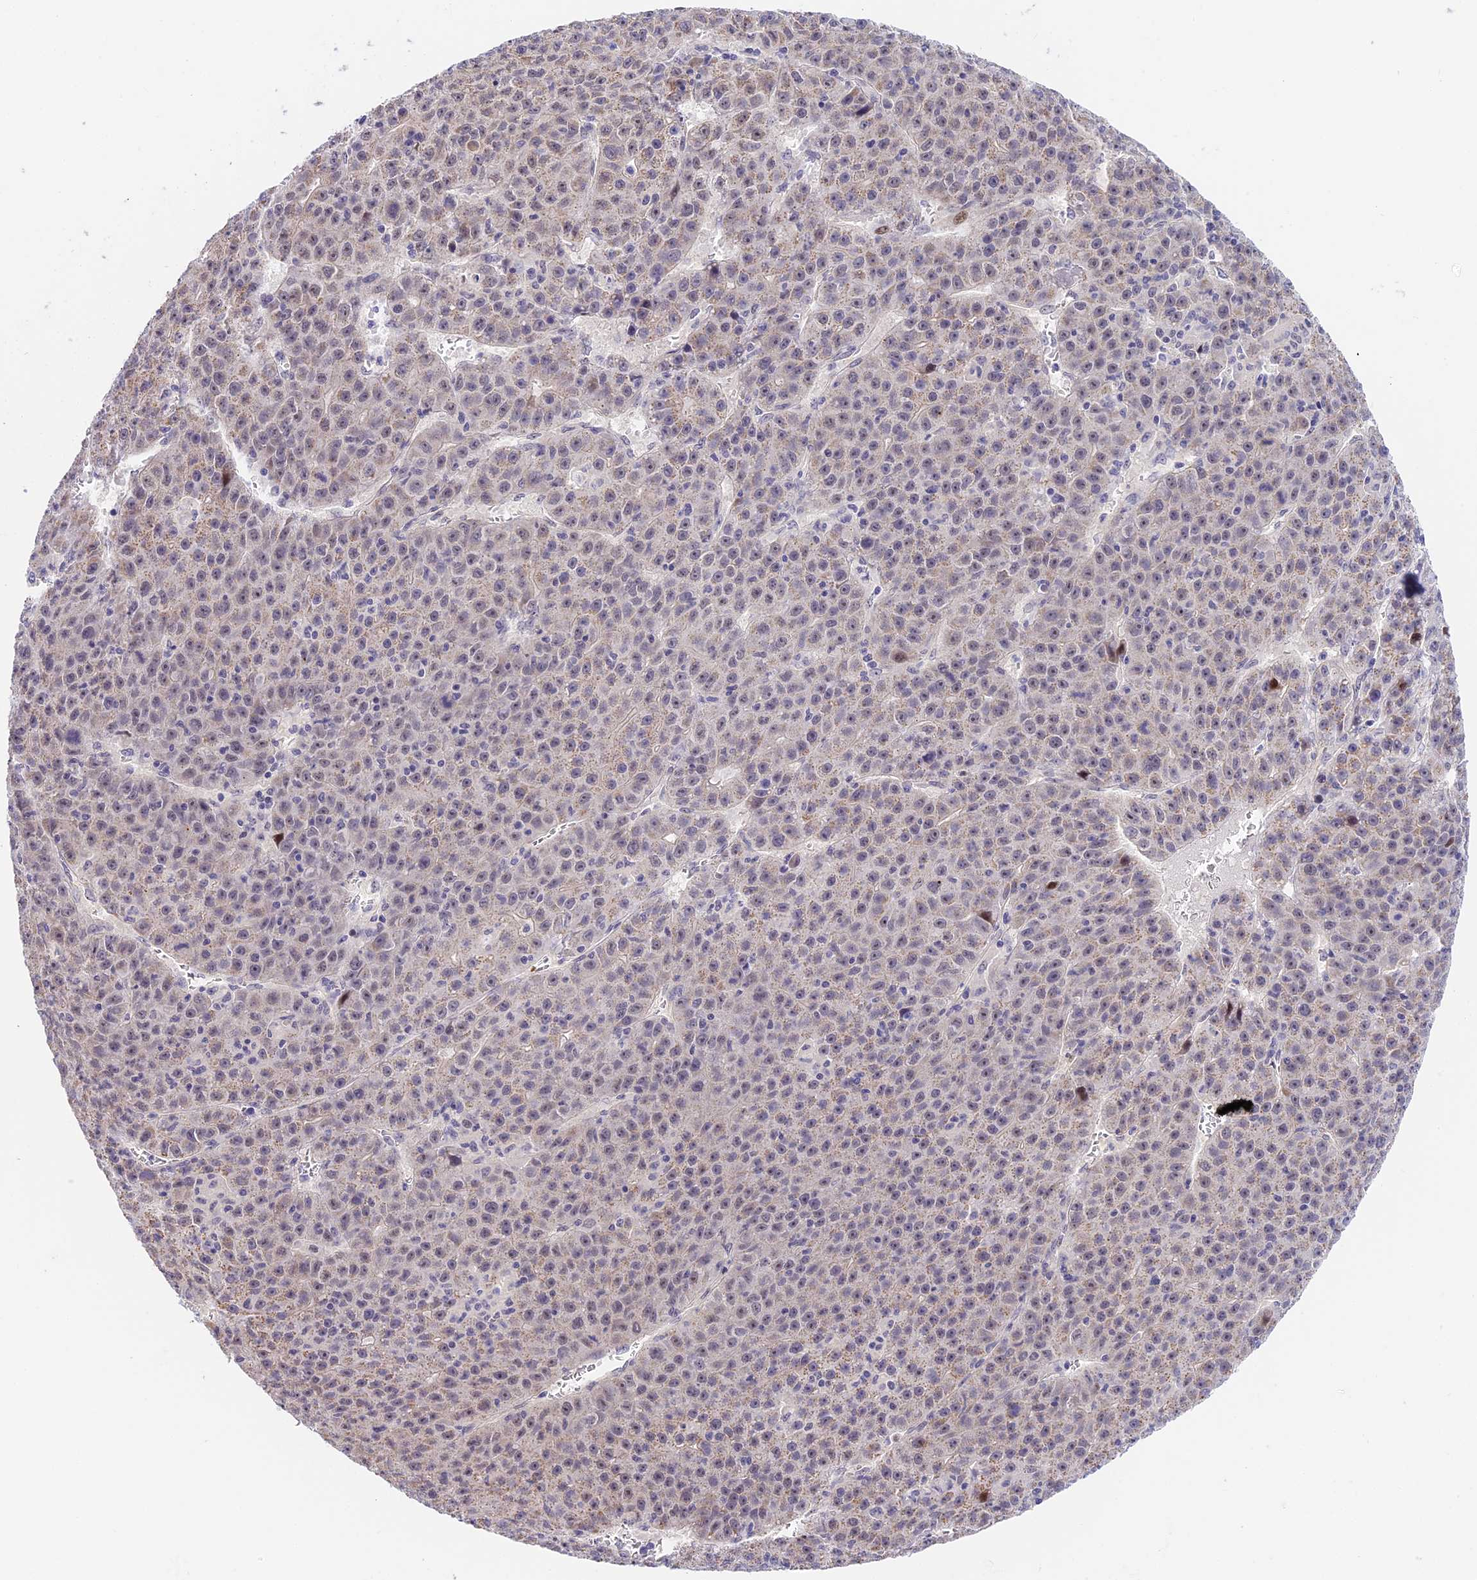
{"staining": {"intensity": "weak", "quantity": "<25%", "location": "cytoplasmic/membranous,nuclear"}, "tissue": "liver cancer", "cell_type": "Tumor cells", "image_type": "cancer", "snomed": [{"axis": "morphology", "description": "Carcinoma, Hepatocellular, NOS"}, {"axis": "topography", "description": "Liver"}], "caption": "Immunohistochemical staining of liver hepatocellular carcinoma displays no significant positivity in tumor cells.", "gene": "MIDN", "patient": {"sex": "female", "age": 53}}